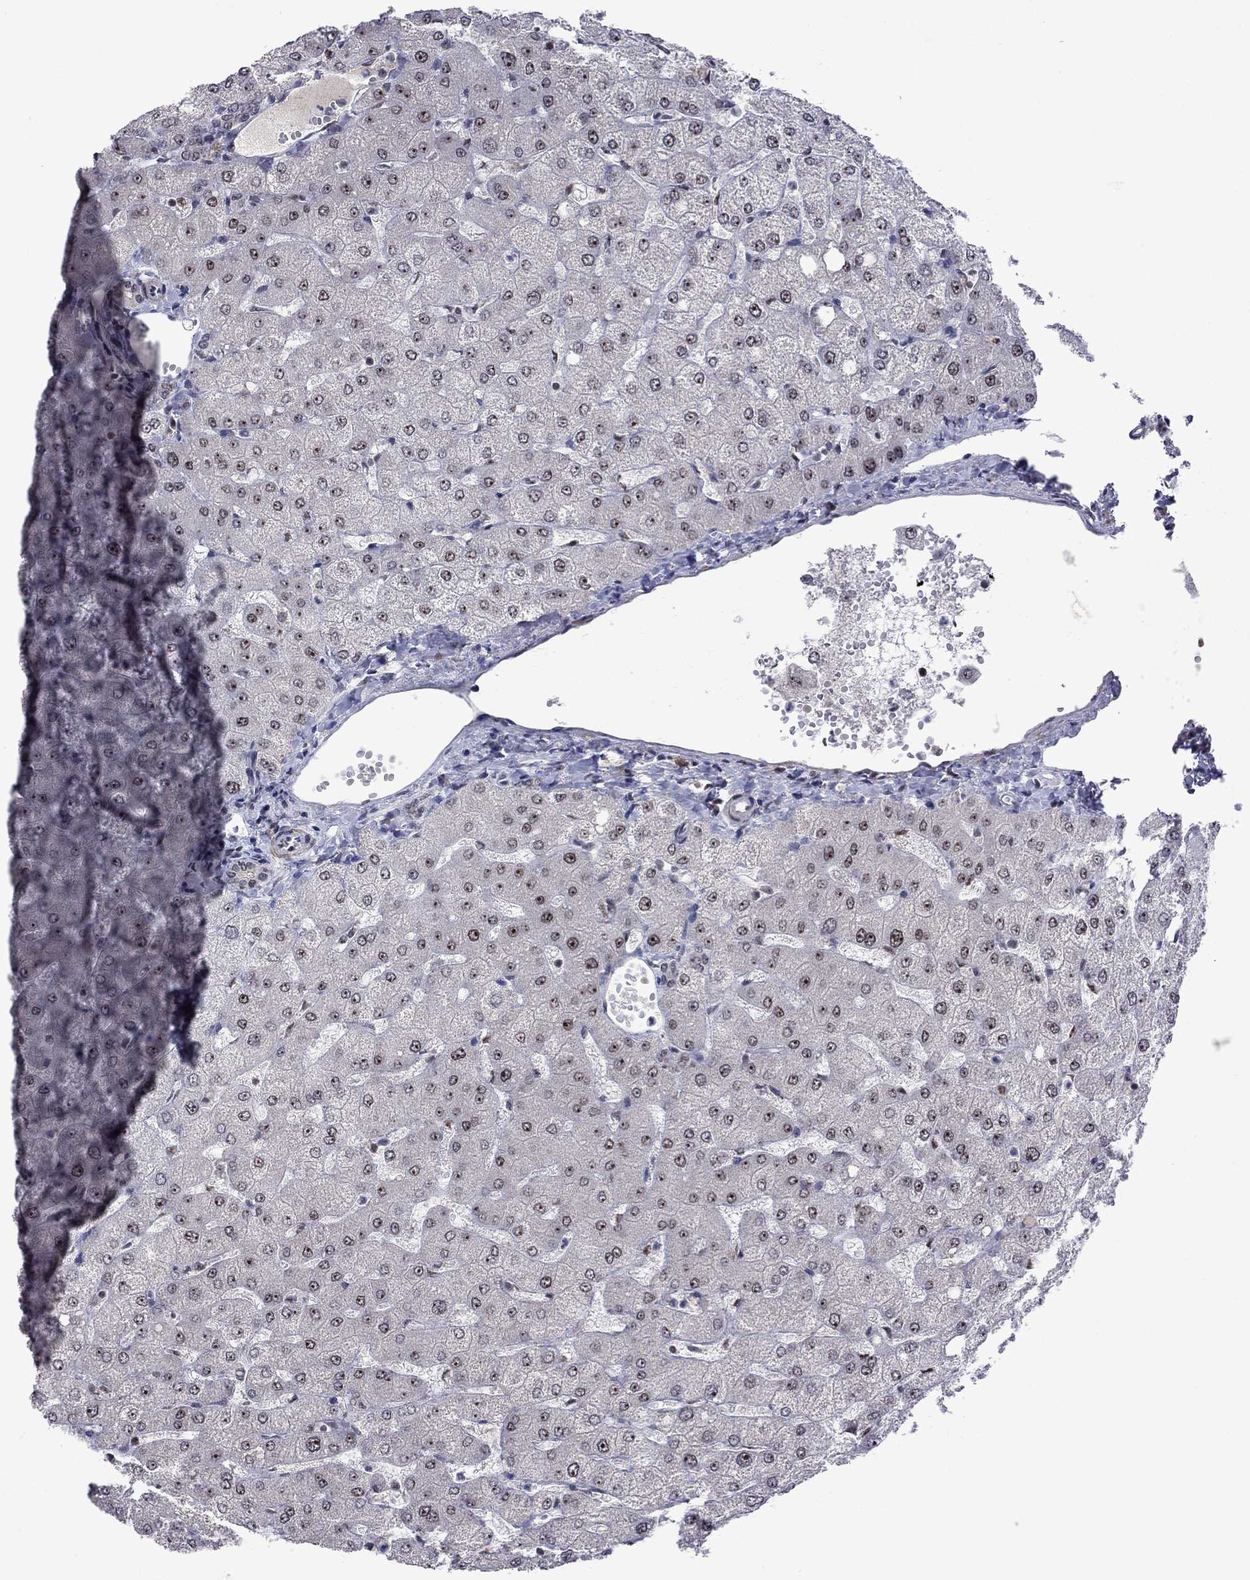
{"staining": {"intensity": "negative", "quantity": "none", "location": "none"}, "tissue": "liver", "cell_type": "Cholangiocytes", "image_type": "normal", "snomed": [{"axis": "morphology", "description": "Normal tissue, NOS"}, {"axis": "topography", "description": "Liver"}], "caption": "High magnification brightfield microscopy of normal liver stained with DAB (brown) and counterstained with hematoxylin (blue): cholangiocytes show no significant expression. (Brightfield microscopy of DAB (3,3'-diaminobenzidine) IHC at high magnification).", "gene": "SPOUT1", "patient": {"sex": "female", "age": 54}}